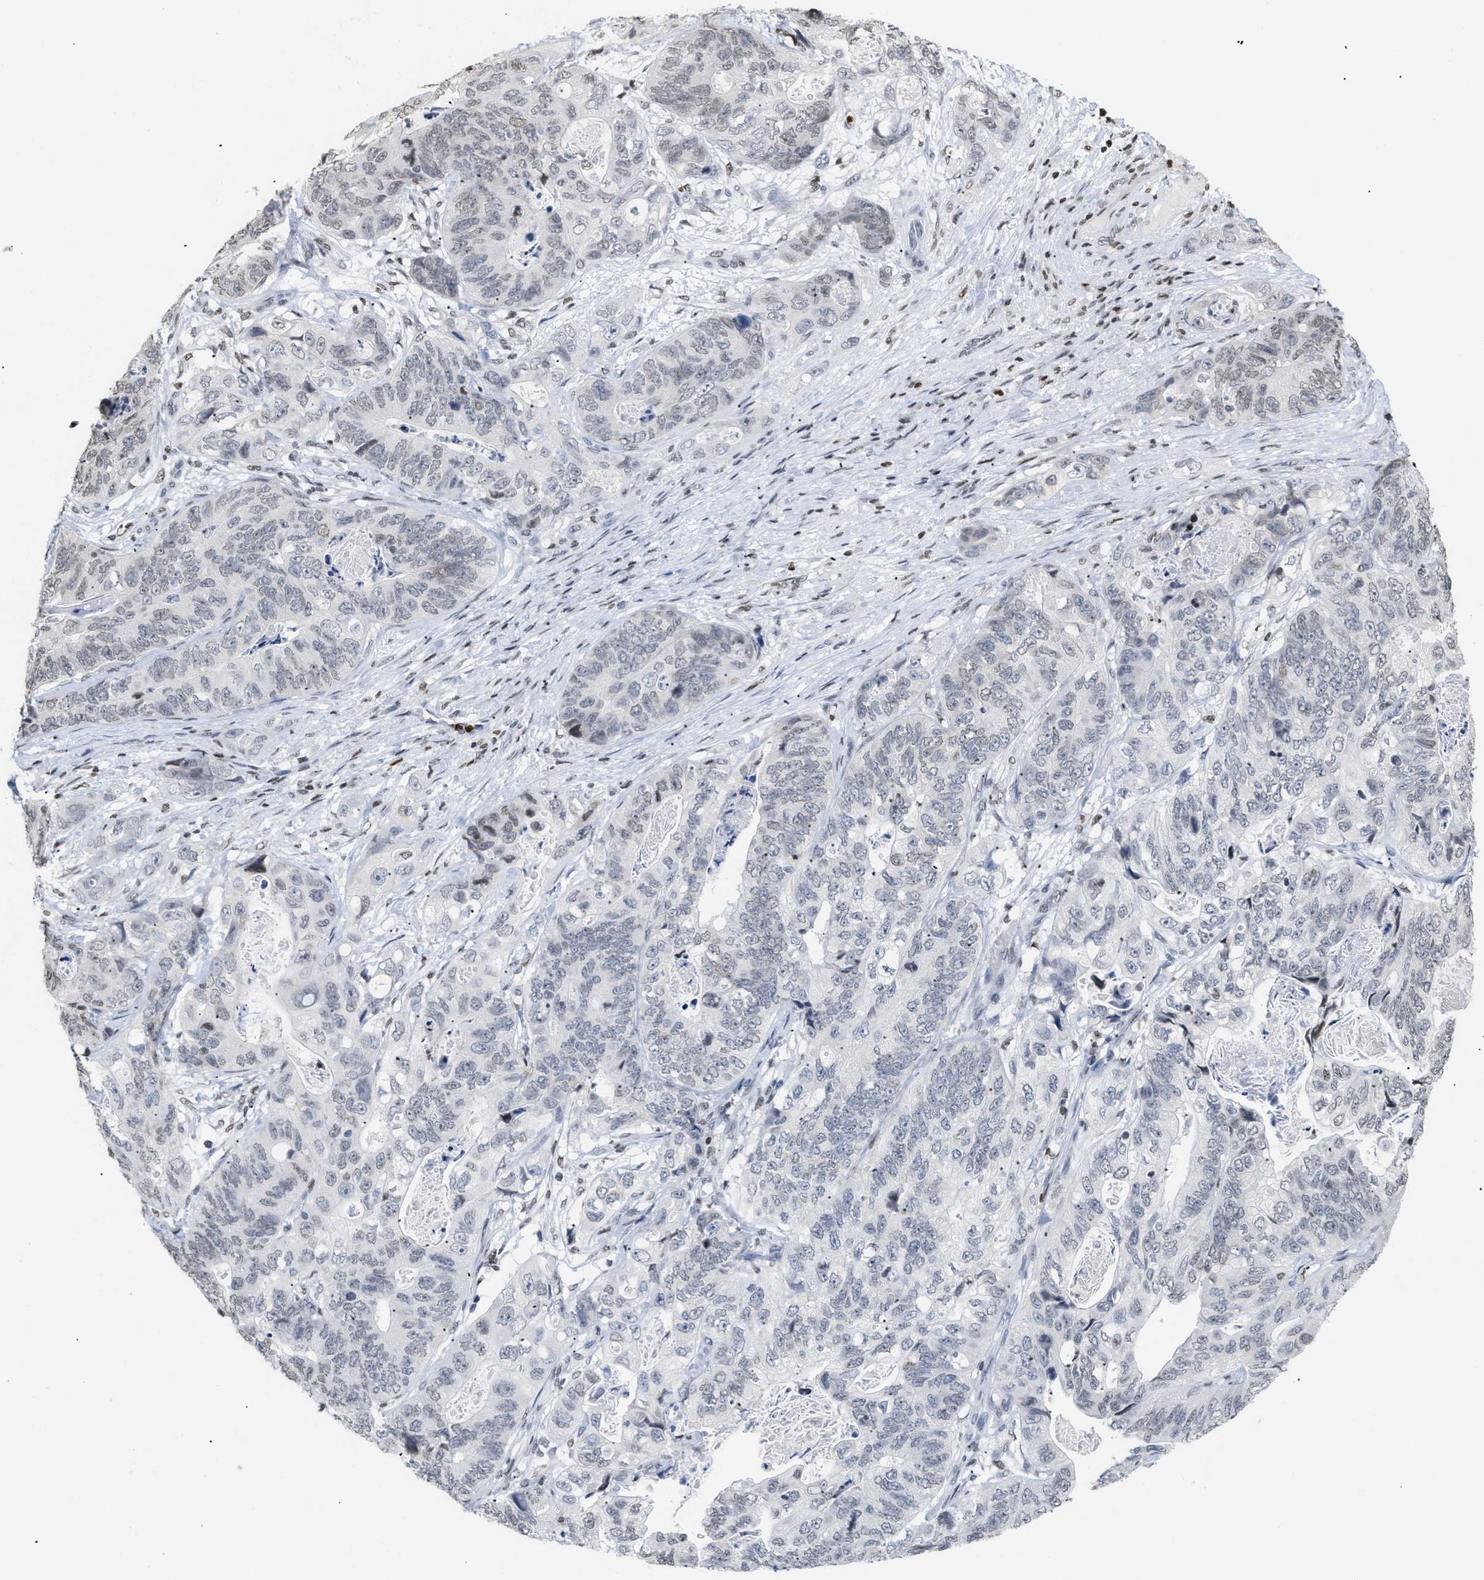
{"staining": {"intensity": "weak", "quantity": "<25%", "location": "nuclear"}, "tissue": "stomach cancer", "cell_type": "Tumor cells", "image_type": "cancer", "snomed": [{"axis": "morphology", "description": "Adenocarcinoma, NOS"}, {"axis": "topography", "description": "Stomach"}], "caption": "Image shows no significant protein staining in tumor cells of stomach cancer (adenocarcinoma).", "gene": "HMGN2", "patient": {"sex": "female", "age": 89}}